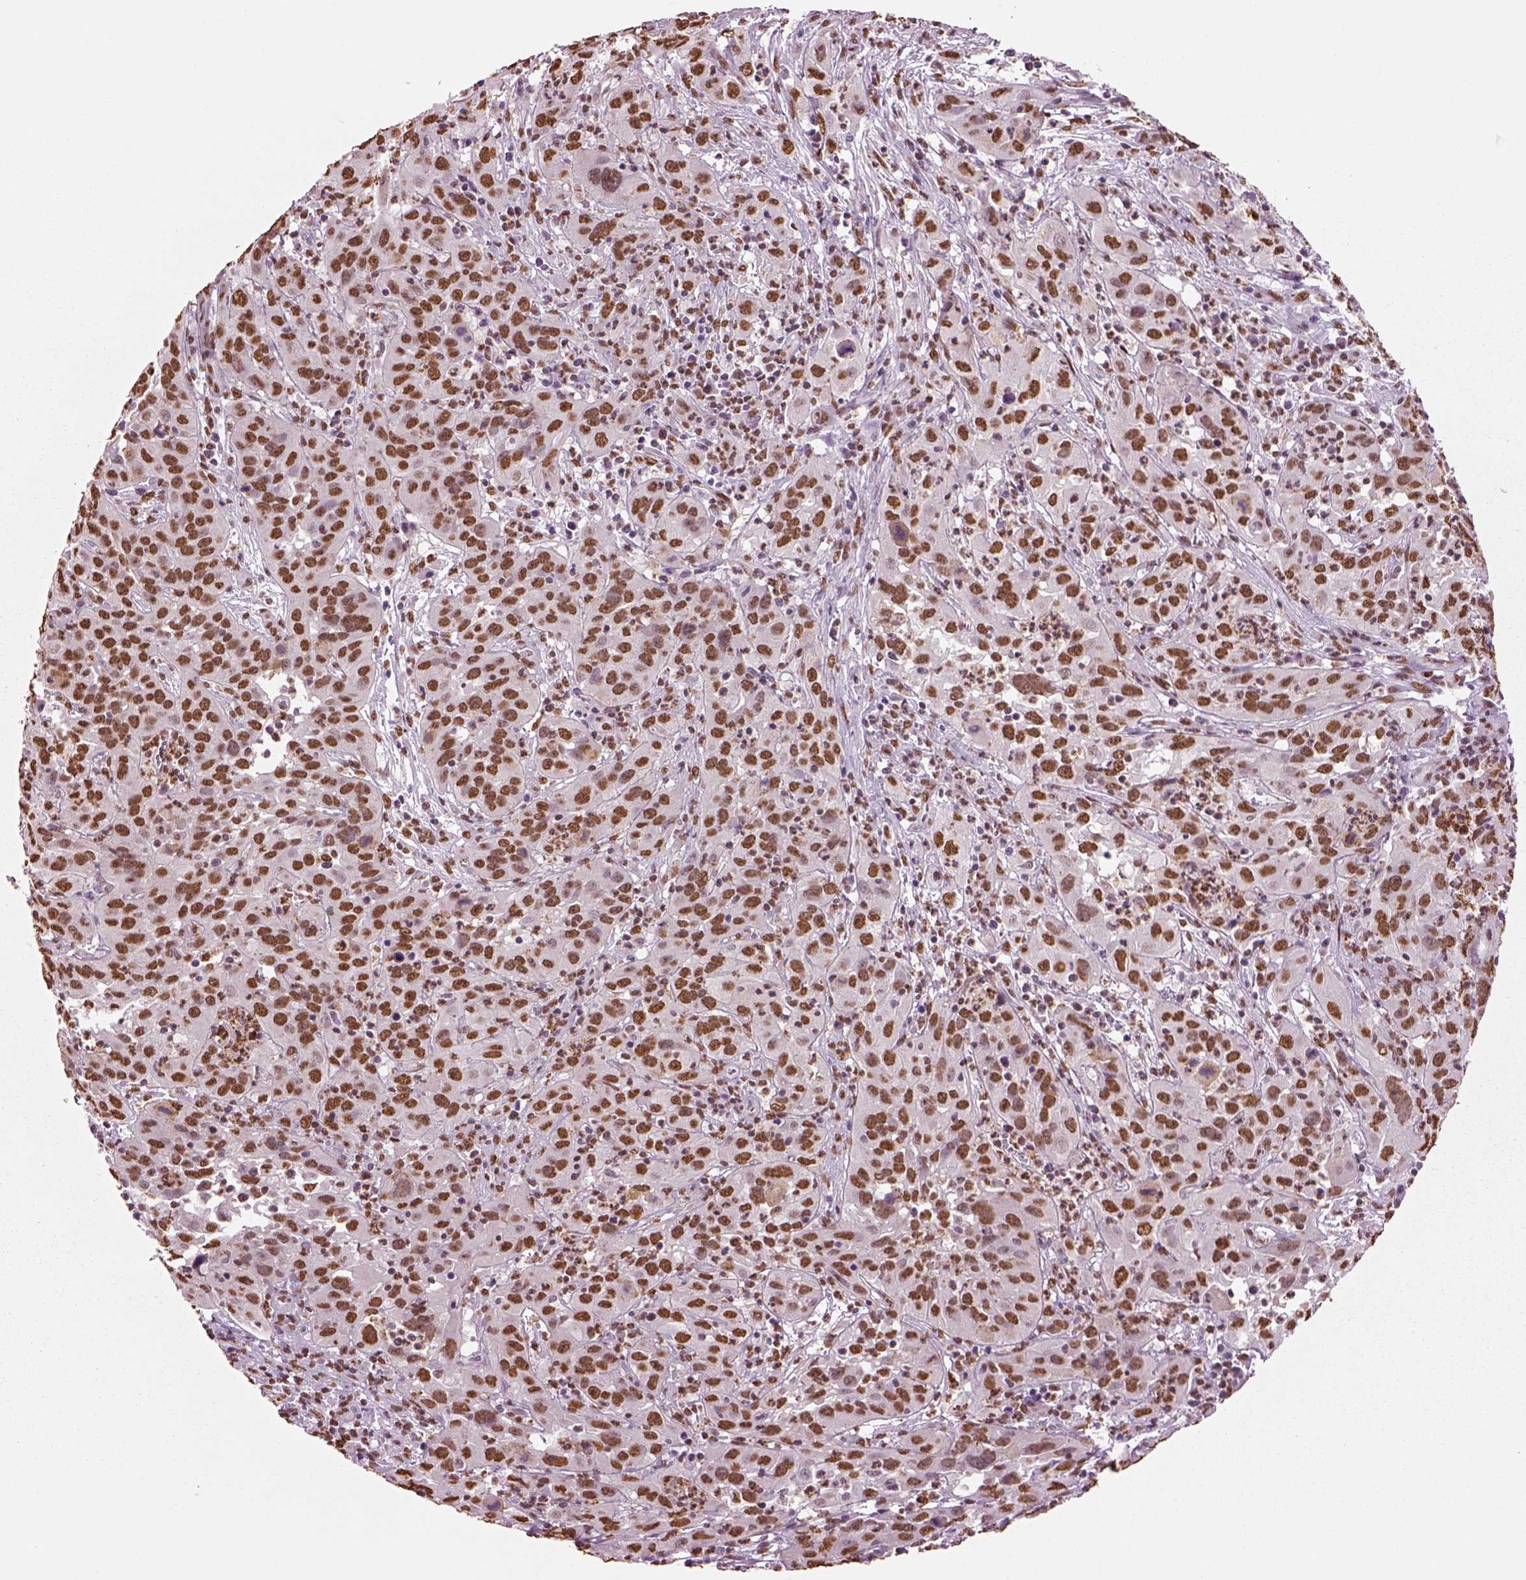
{"staining": {"intensity": "moderate", "quantity": ">75%", "location": "nuclear"}, "tissue": "cervical cancer", "cell_type": "Tumor cells", "image_type": "cancer", "snomed": [{"axis": "morphology", "description": "Squamous cell carcinoma, NOS"}, {"axis": "topography", "description": "Cervix"}], "caption": "Tumor cells show moderate nuclear positivity in about >75% of cells in cervical cancer (squamous cell carcinoma).", "gene": "DDX3X", "patient": {"sex": "female", "age": 32}}